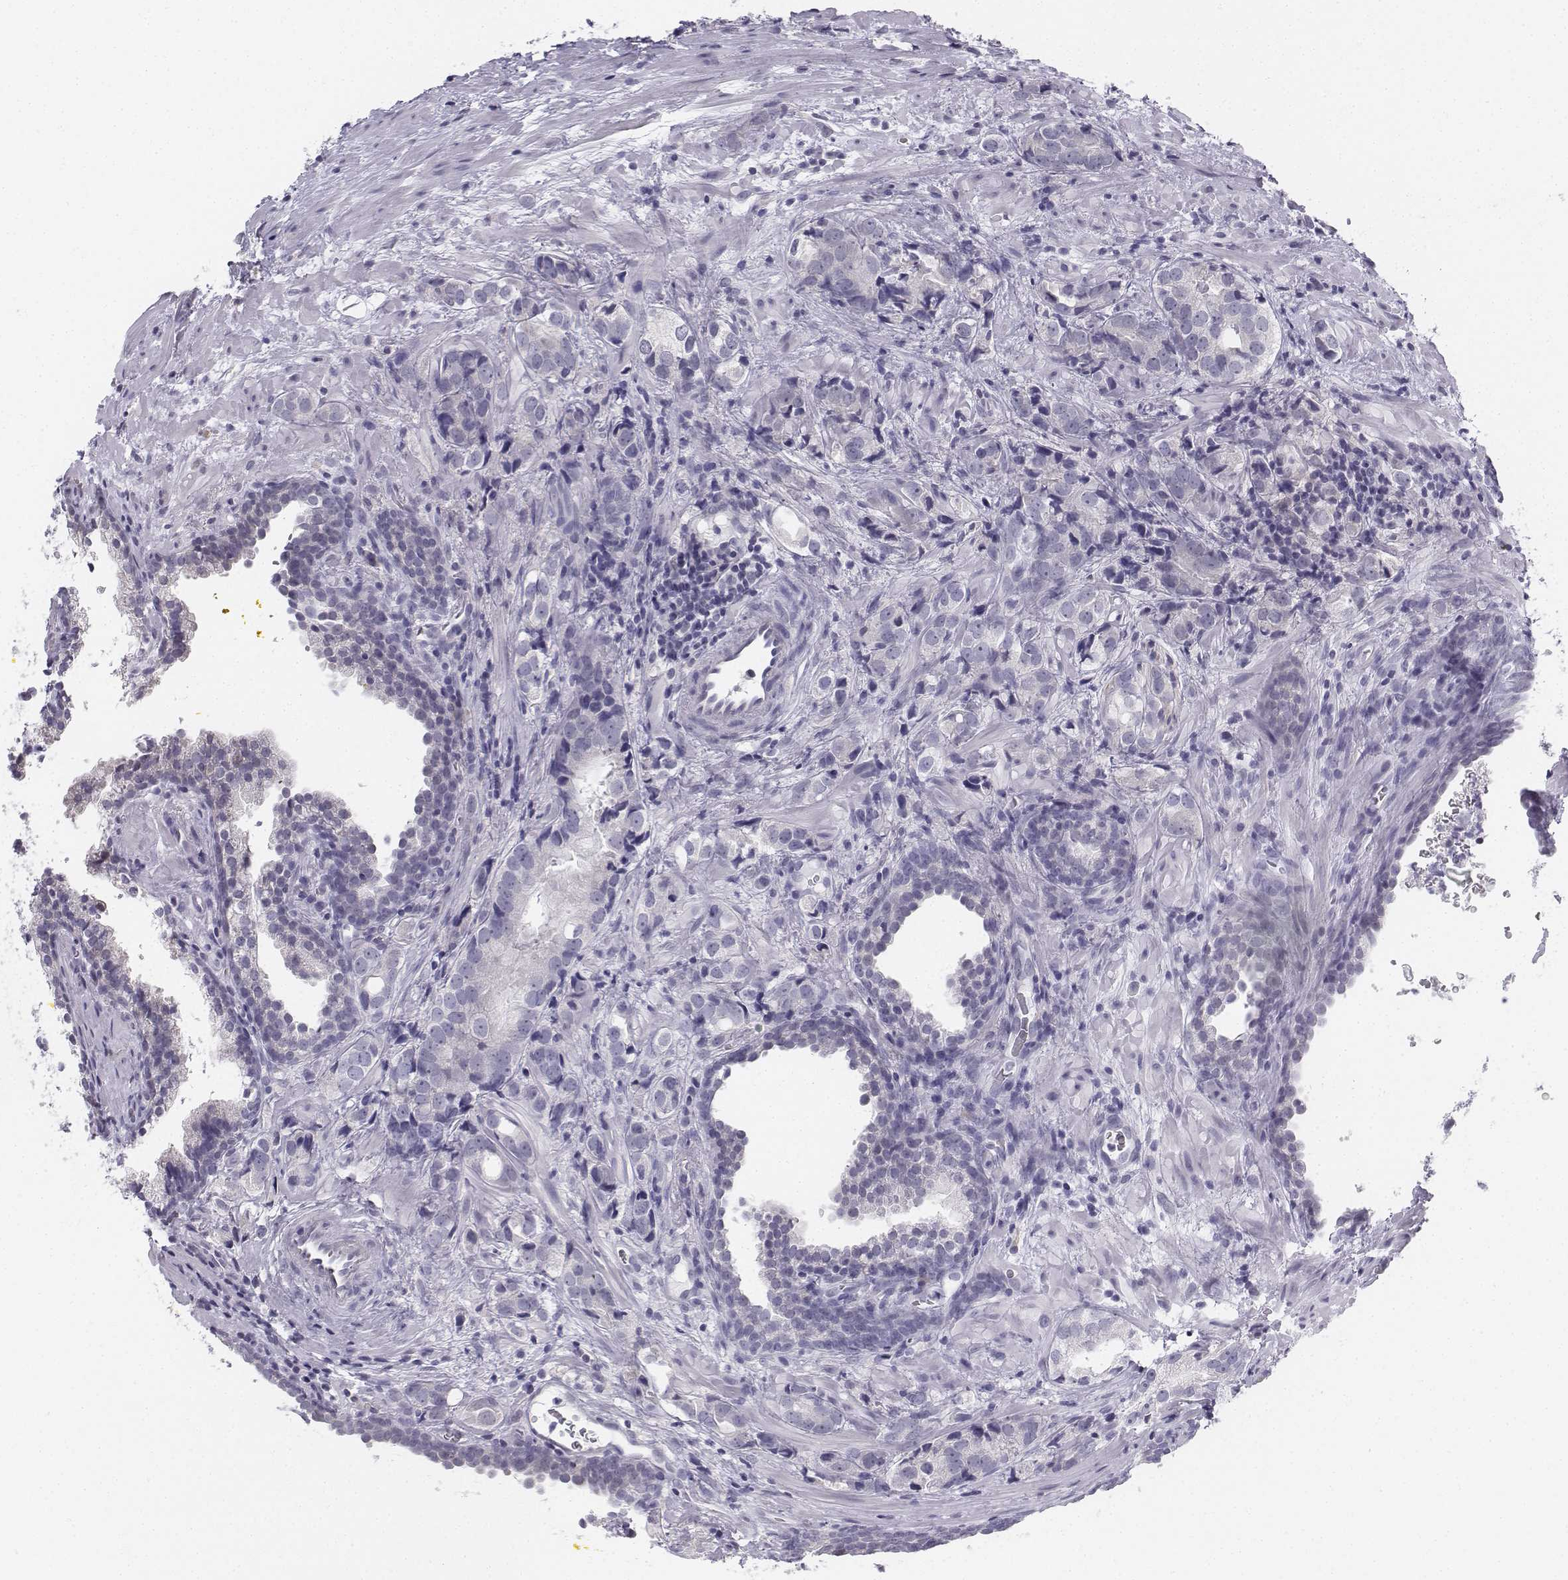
{"staining": {"intensity": "negative", "quantity": "none", "location": "none"}, "tissue": "prostate cancer", "cell_type": "Tumor cells", "image_type": "cancer", "snomed": [{"axis": "morphology", "description": "Adenocarcinoma, NOS"}, {"axis": "topography", "description": "Prostate and seminal vesicle, NOS"}], "caption": "DAB immunohistochemical staining of human prostate cancer demonstrates no significant expression in tumor cells.", "gene": "PENK", "patient": {"sex": "male", "age": 63}}